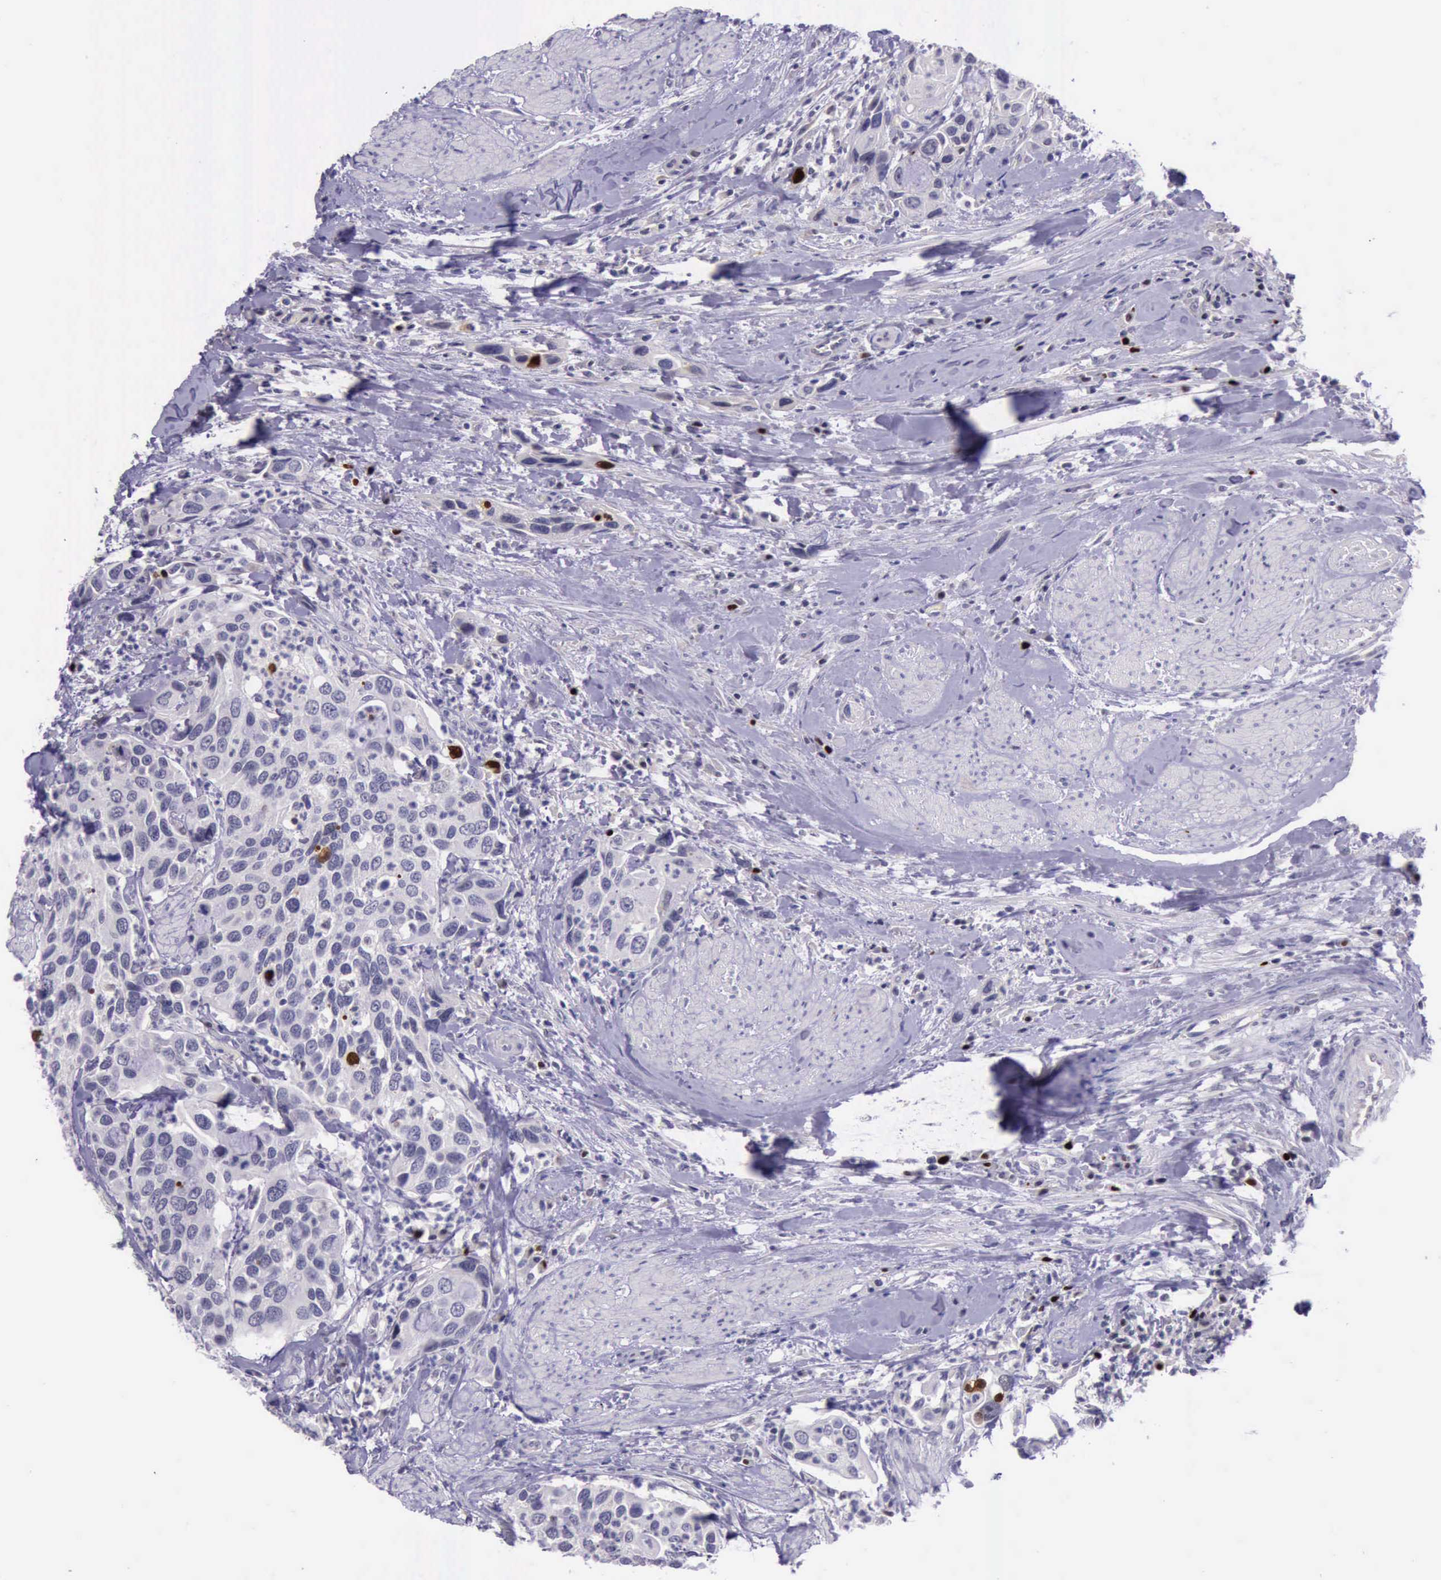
{"staining": {"intensity": "strong", "quantity": "<25%", "location": "nuclear"}, "tissue": "urothelial cancer", "cell_type": "Tumor cells", "image_type": "cancer", "snomed": [{"axis": "morphology", "description": "Urothelial carcinoma, High grade"}, {"axis": "topography", "description": "Urinary bladder"}], "caption": "Immunohistochemistry (IHC) histopathology image of neoplastic tissue: high-grade urothelial carcinoma stained using immunohistochemistry (IHC) demonstrates medium levels of strong protein expression localized specifically in the nuclear of tumor cells, appearing as a nuclear brown color.", "gene": "PARP1", "patient": {"sex": "male", "age": 66}}